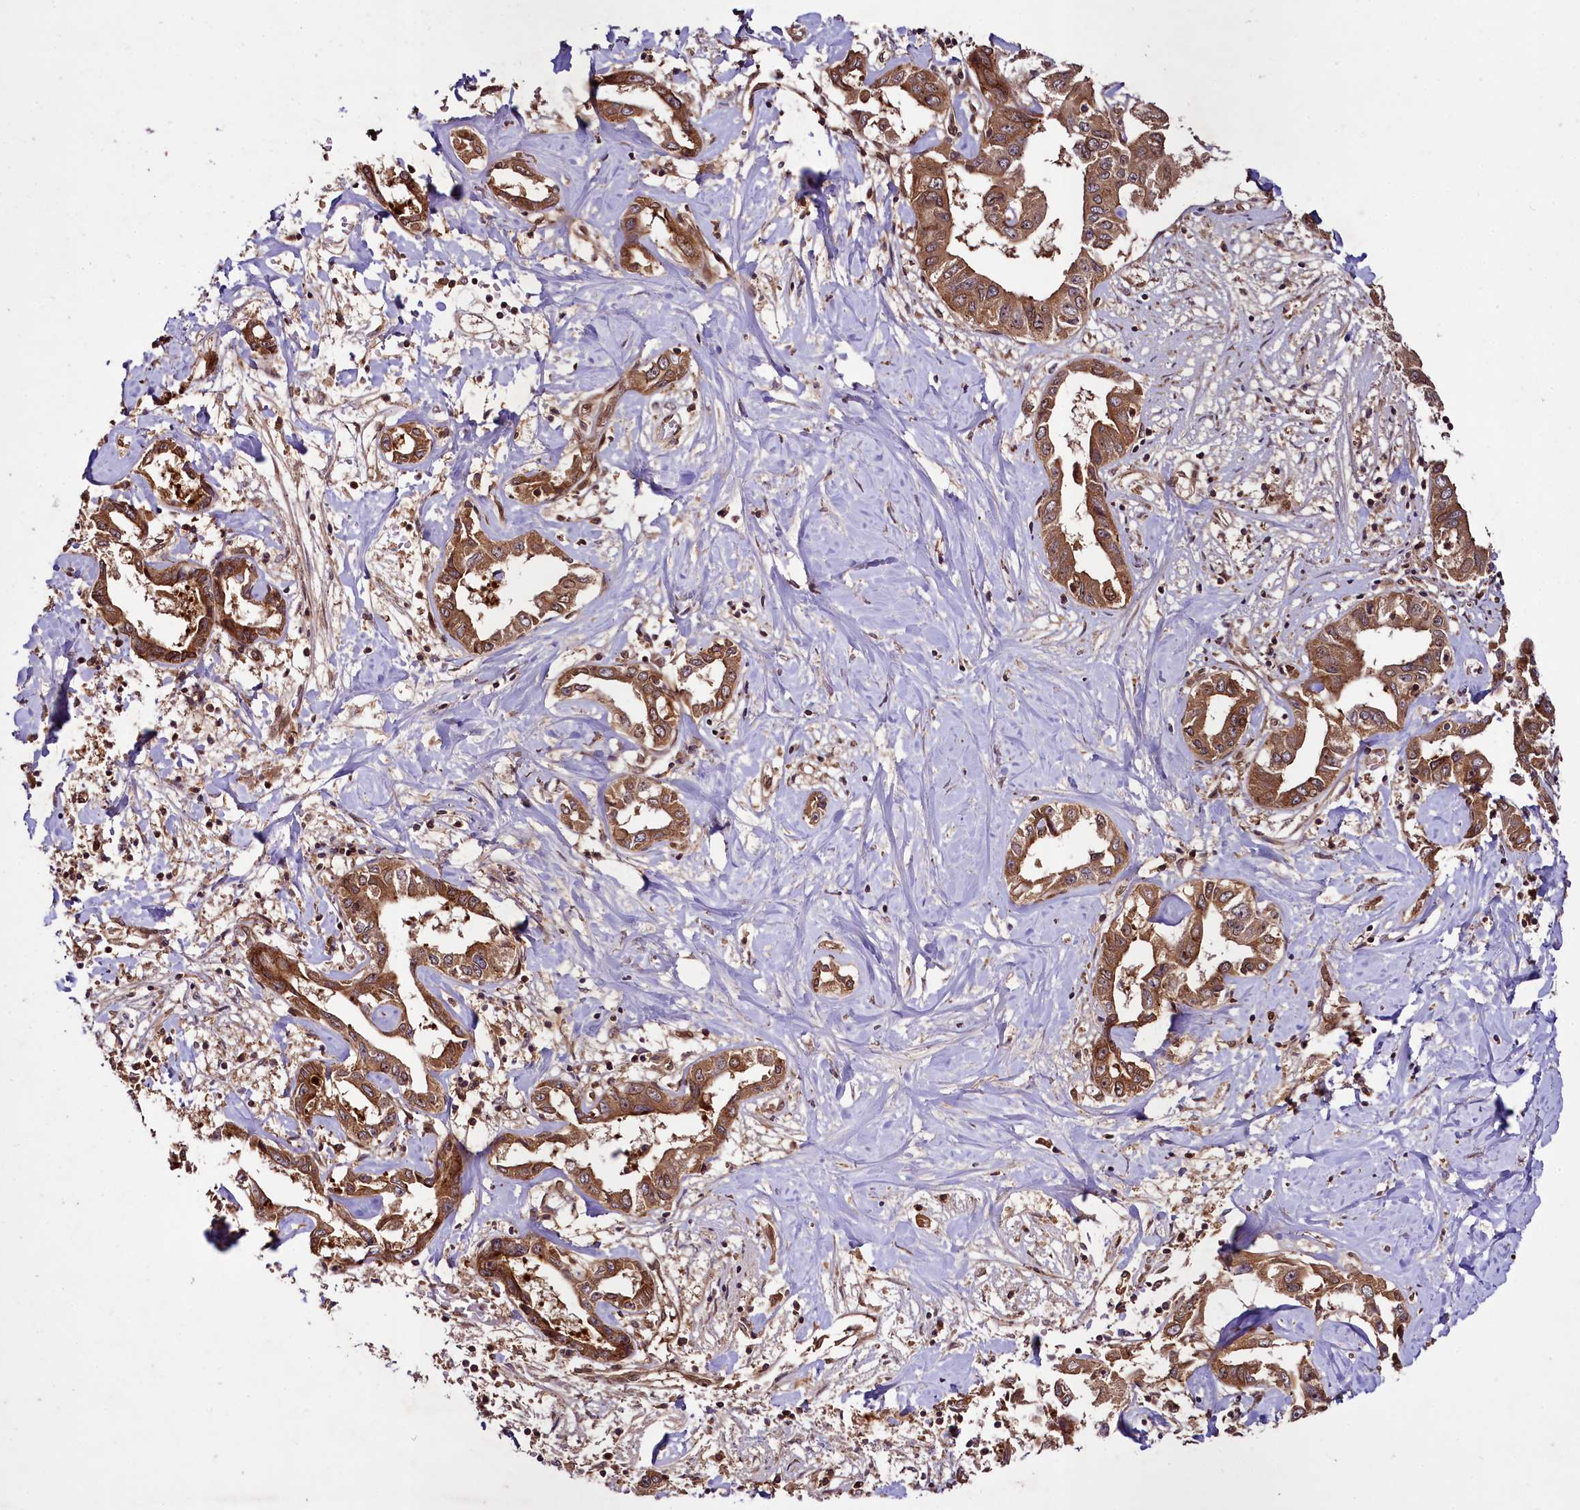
{"staining": {"intensity": "strong", "quantity": ">75%", "location": "cytoplasmic/membranous"}, "tissue": "liver cancer", "cell_type": "Tumor cells", "image_type": "cancer", "snomed": [{"axis": "morphology", "description": "Cholangiocarcinoma"}, {"axis": "topography", "description": "Liver"}], "caption": "High-magnification brightfield microscopy of liver cancer stained with DAB (brown) and counterstained with hematoxylin (blue). tumor cells exhibit strong cytoplasmic/membranous positivity is identified in approximately>75% of cells.", "gene": "DCP1B", "patient": {"sex": "male", "age": 59}}